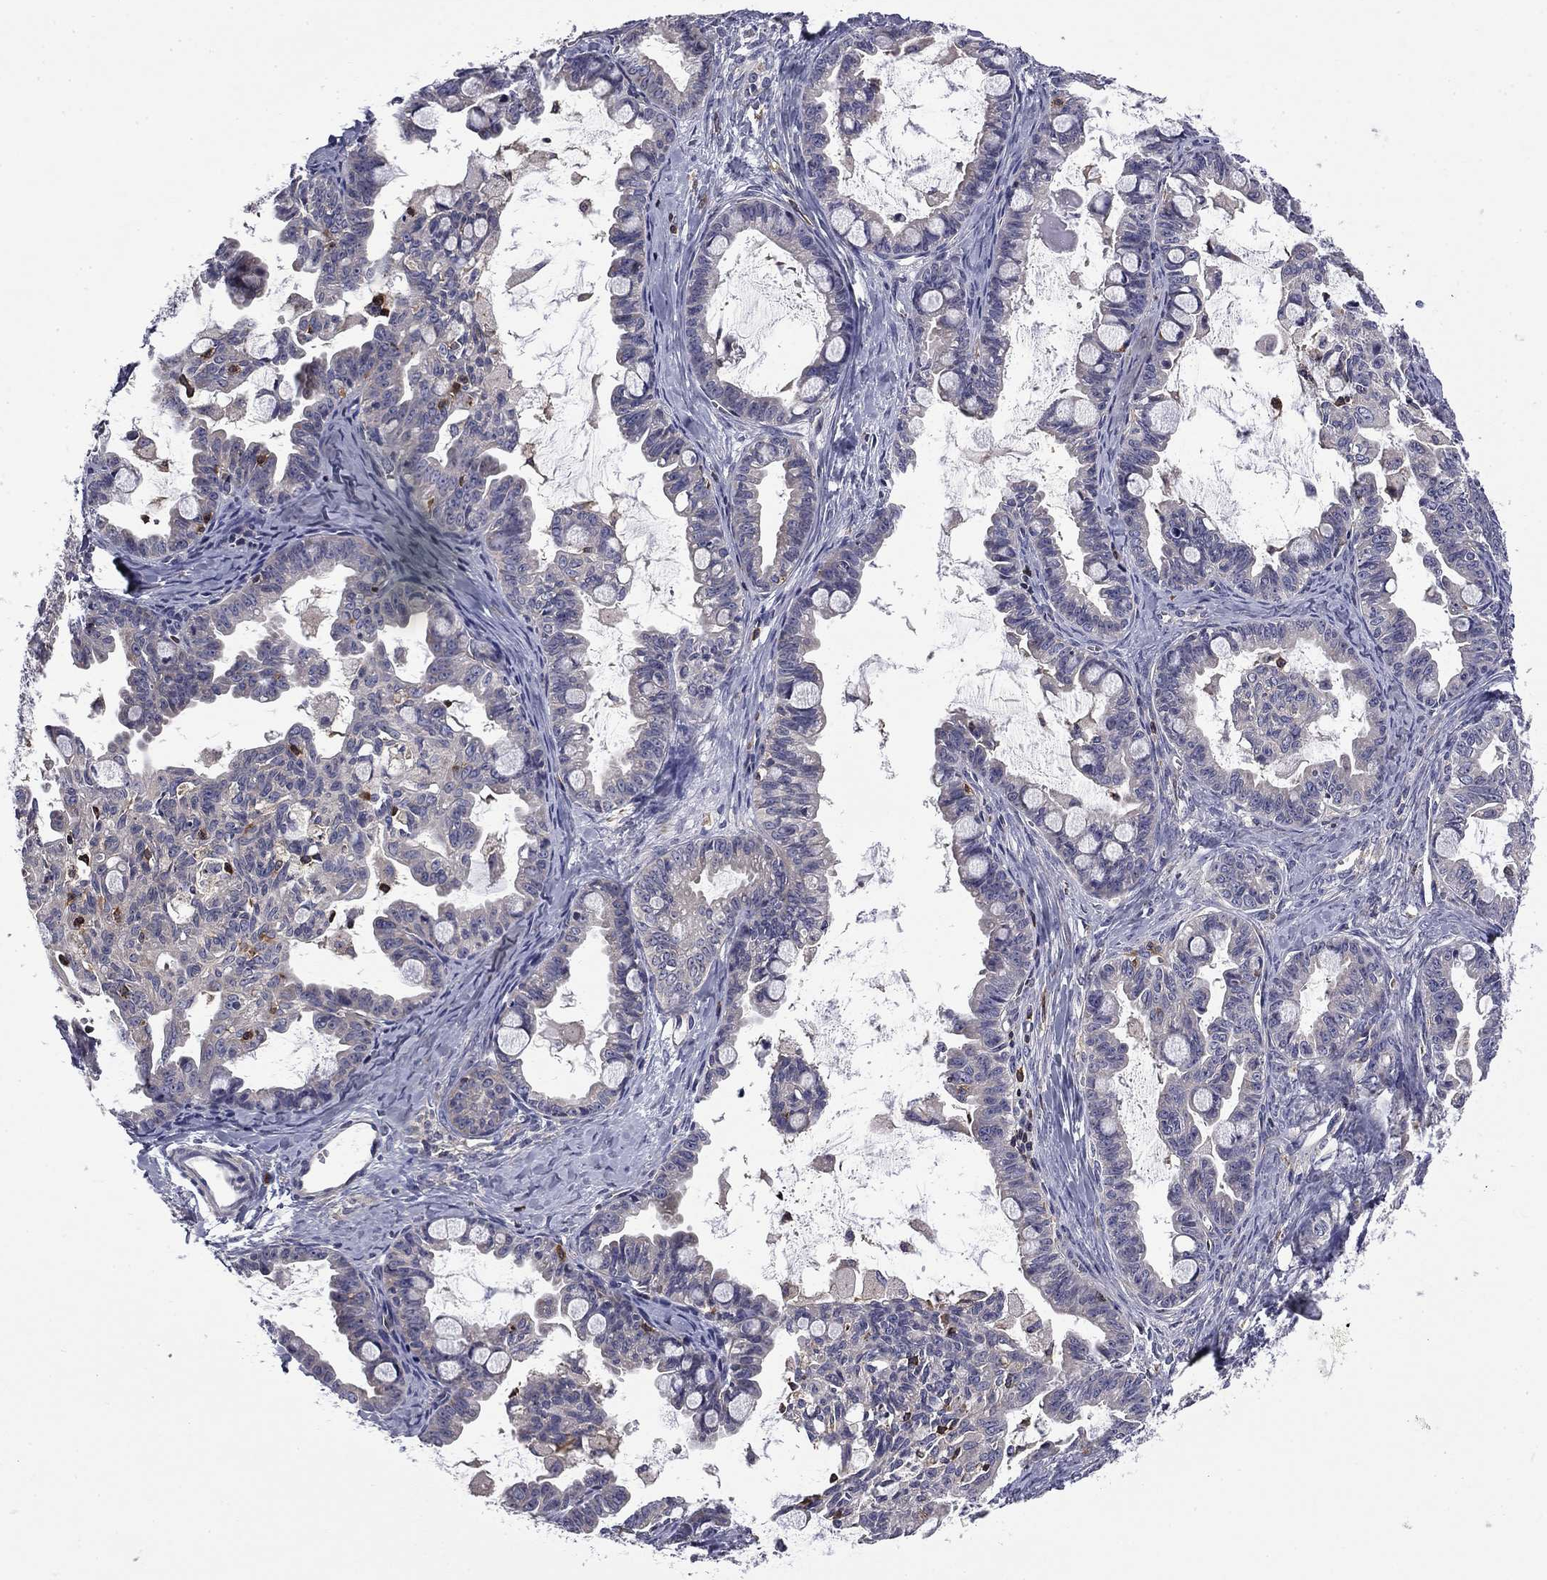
{"staining": {"intensity": "negative", "quantity": "none", "location": "none"}, "tissue": "ovarian cancer", "cell_type": "Tumor cells", "image_type": "cancer", "snomed": [{"axis": "morphology", "description": "Cystadenocarcinoma, mucinous, NOS"}, {"axis": "topography", "description": "Ovary"}], "caption": "Protein analysis of ovarian mucinous cystadenocarcinoma shows no significant staining in tumor cells.", "gene": "ARHGAP45", "patient": {"sex": "female", "age": 63}}